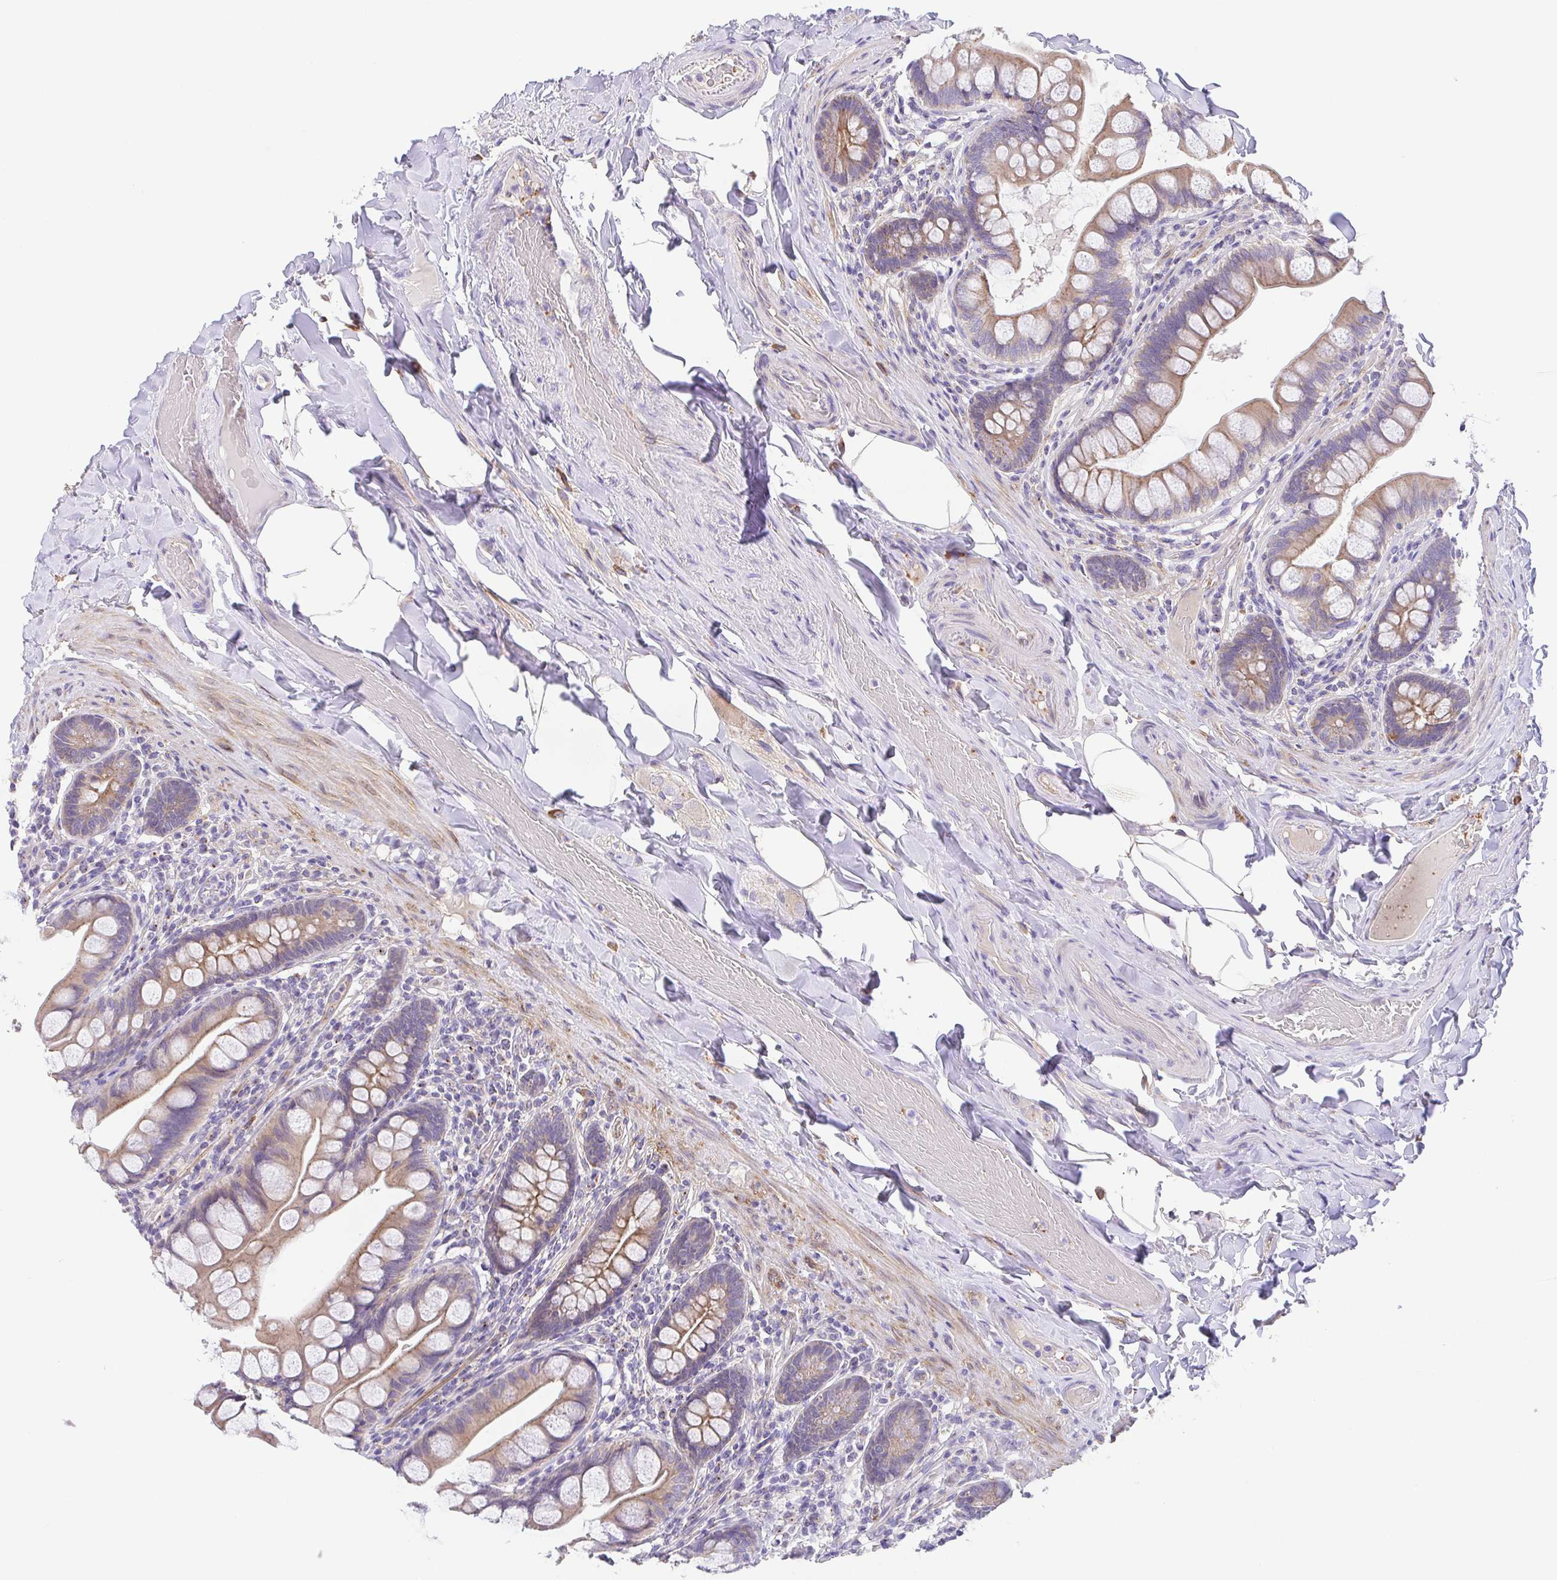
{"staining": {"intensity": "moderate", "quantity": "25%-75%", "location": "cytoplasmic/membranous"}, "tissue": "small intestine", "cell_type": "Glandular cells", "image_type": "normal", "snomed": [{"axis": "morphology", "description": "Normal tissue, NOS"}, {"axis": "topography", "description": "Small intestine"}], "caption": "A high-resolution micrograph shows immunohistochemistry staining of normal small intestine, which displays moderate cytoplasmic/membranous staining in about 25%-75% of glandular cells.", "gene": "SLC13A1", "patient": {"sex": "male", "age": 70}}